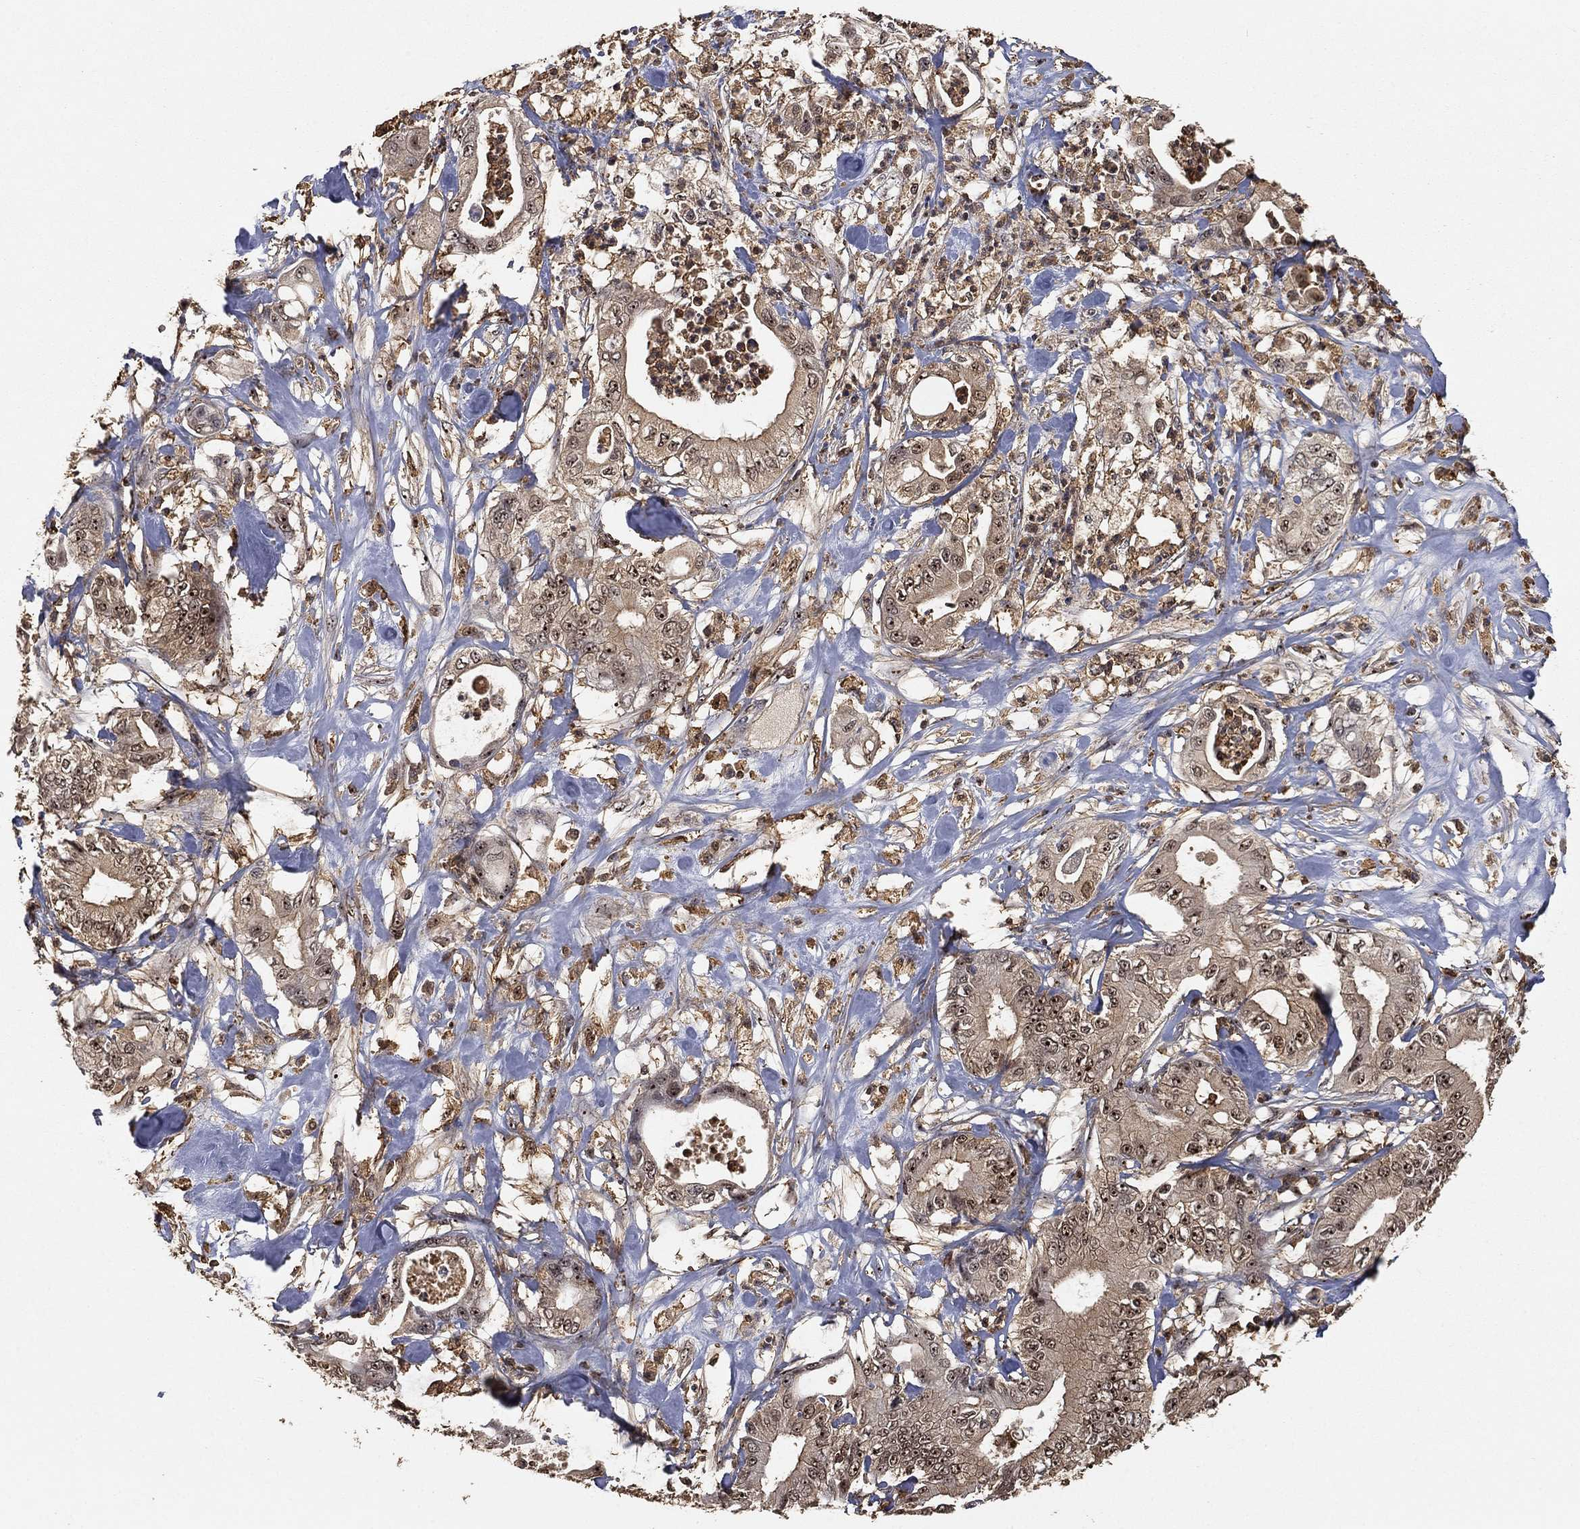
{"staining": {"intensity": "weak", "quantity": ">75%", "location": "cytoplasmic/membranous,nuclear"}, "tissue": "pancreatic cancer", "cell_type": "Tumor cells", "image_type": "cancer", "snomed": [{"axis": "morphology", "description": "Adenocarcinoma, NOS"}, {"axis": "topography", "description": "Pancreas"}], "caption": "This is a photomicrograph of IHC staining of pancreatic adenocarcinoma, which shows weak expression in the cytoplasmic/membranous and nuclear of tumor cells.", "gene": "CRYL1", "patient": {"sex": "male", "age": 71}}